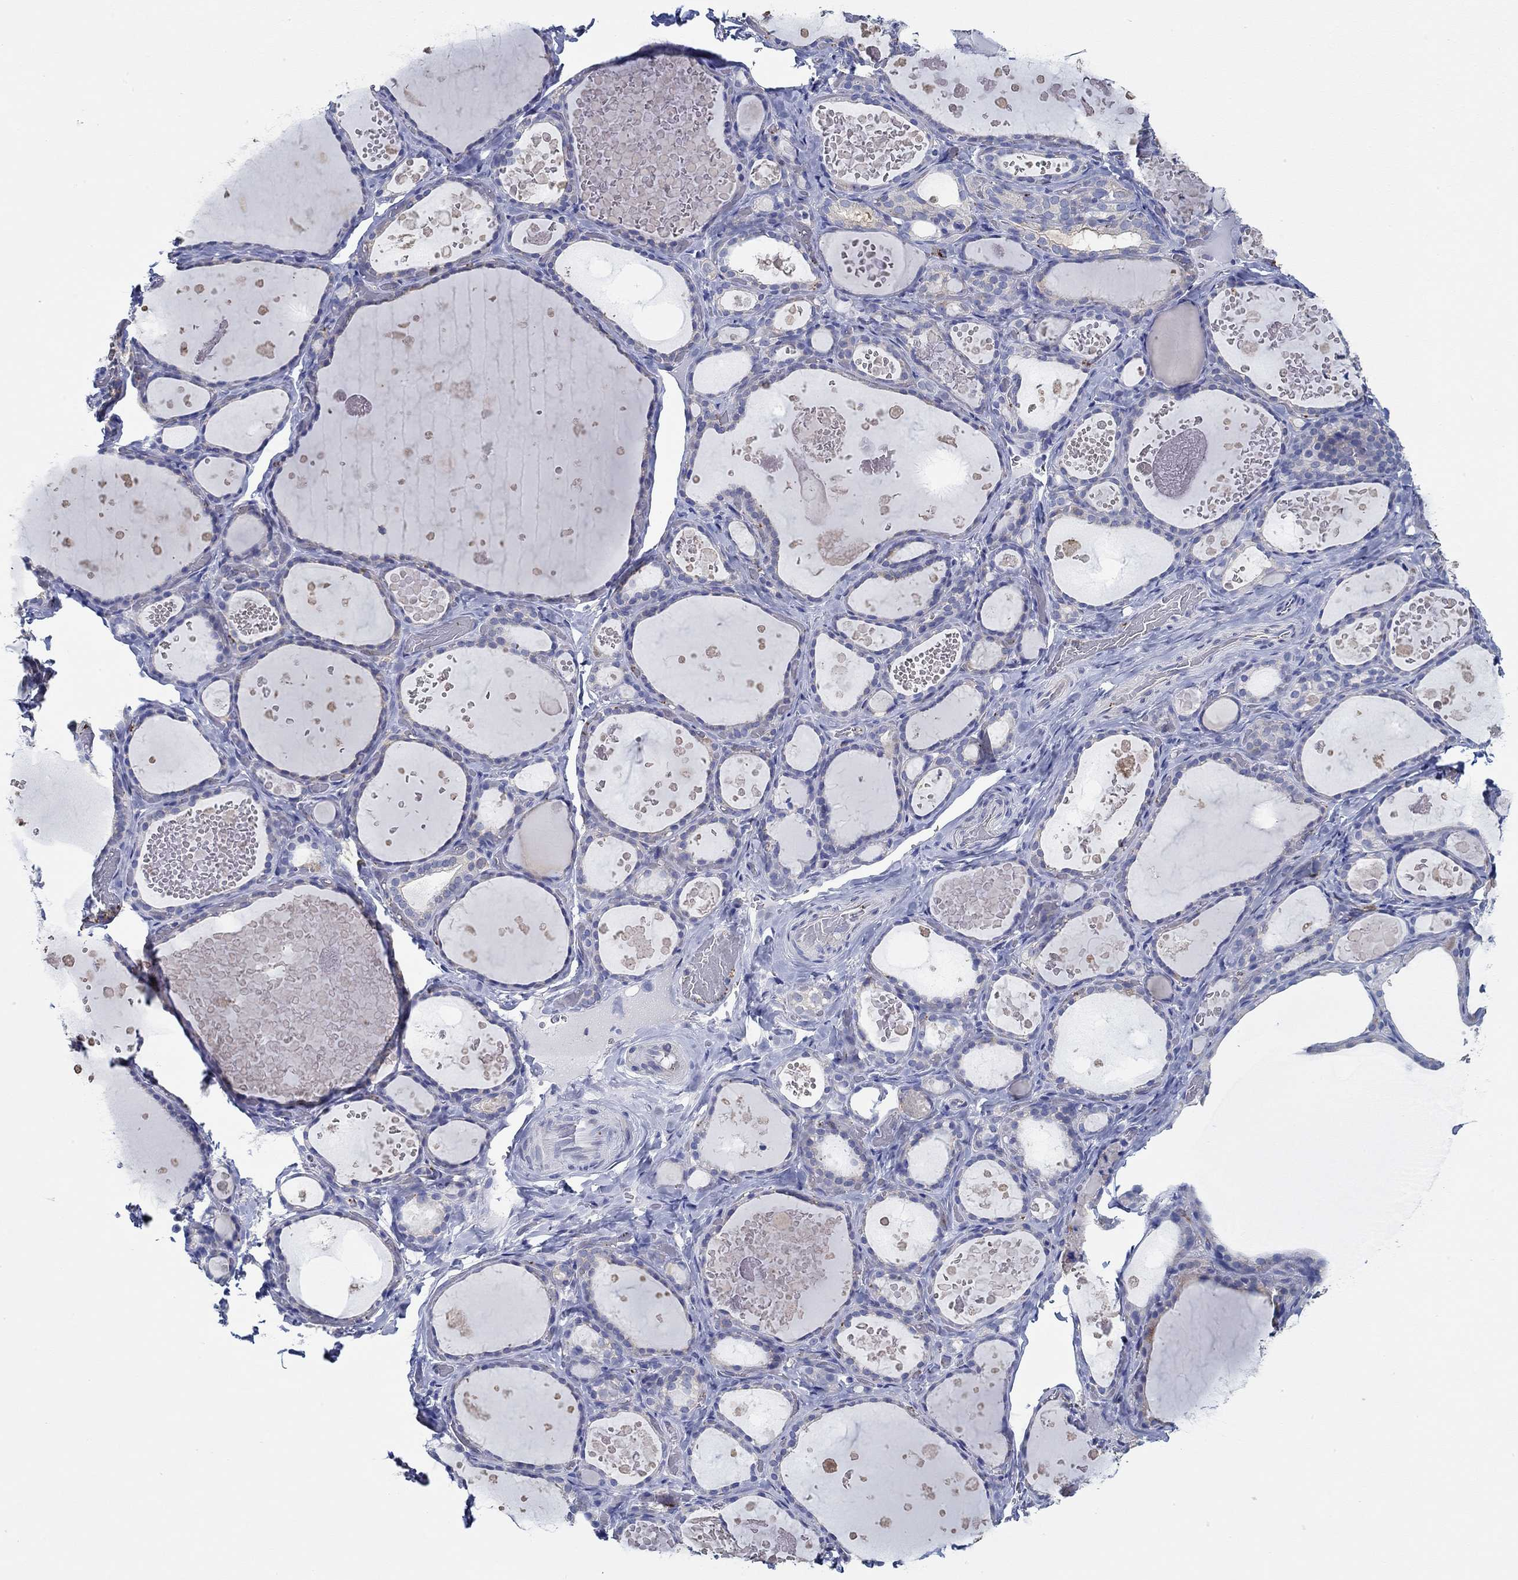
{"staining": {"intensity": "negative", "quantity": "none", "location": "none"}, "tissue": "thyroid gland", "cell_type": "Glandular cells", "image_type": "normal", "snomed": [{"axis": "morphology", "description": "Normal tissue, NOS"}, {"axis": "topography", "description": "Thyroid gland"}], "caption": "Immunohistochemical staining of unremarkable thyroid gland shows no significant expression in glandular cells.", "gene": "SLC27A3", "patient": {"sex": "female", "age": 56}}